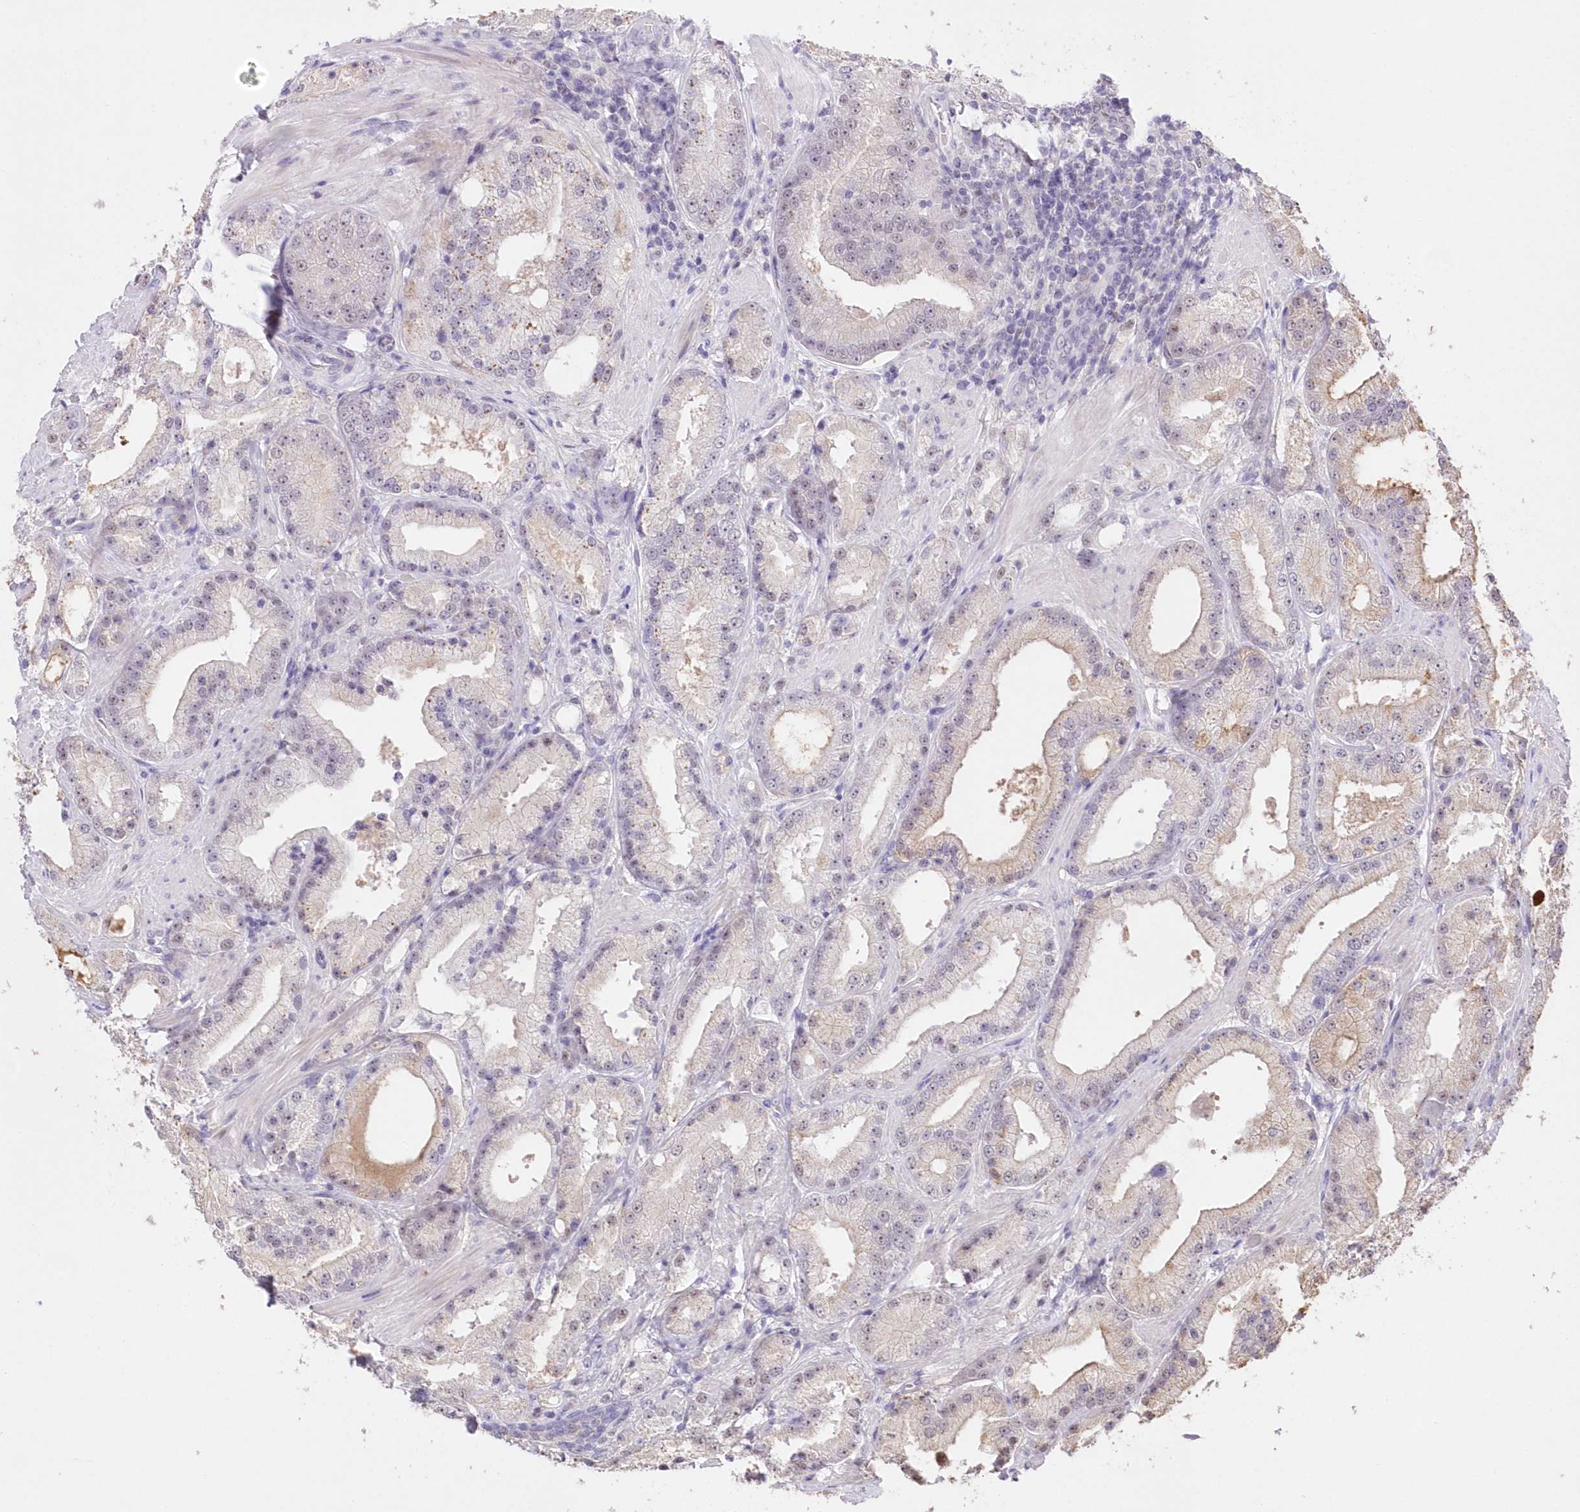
{"staining": {"intensity": "weak", "quantity": "<25%", "location": "cytoplasmic/membranous"}, "tissue": "prostate cancer", "cell_type": "Tumor cells", "image_type": "cancer", "snomed": [{"axis": "morphology", "description": "Adenocarcinoma, Low grade"}, {"axis": "topography", "description": "Prostate"}], "caption": "IHC micrograph of human prostate cancer (low-grade adenocarcinoma) stained for a protein (brown), which displays no staining in tumor cells.", "gene": "RBM27", "patient": {"sex": "male", "age": 67}}